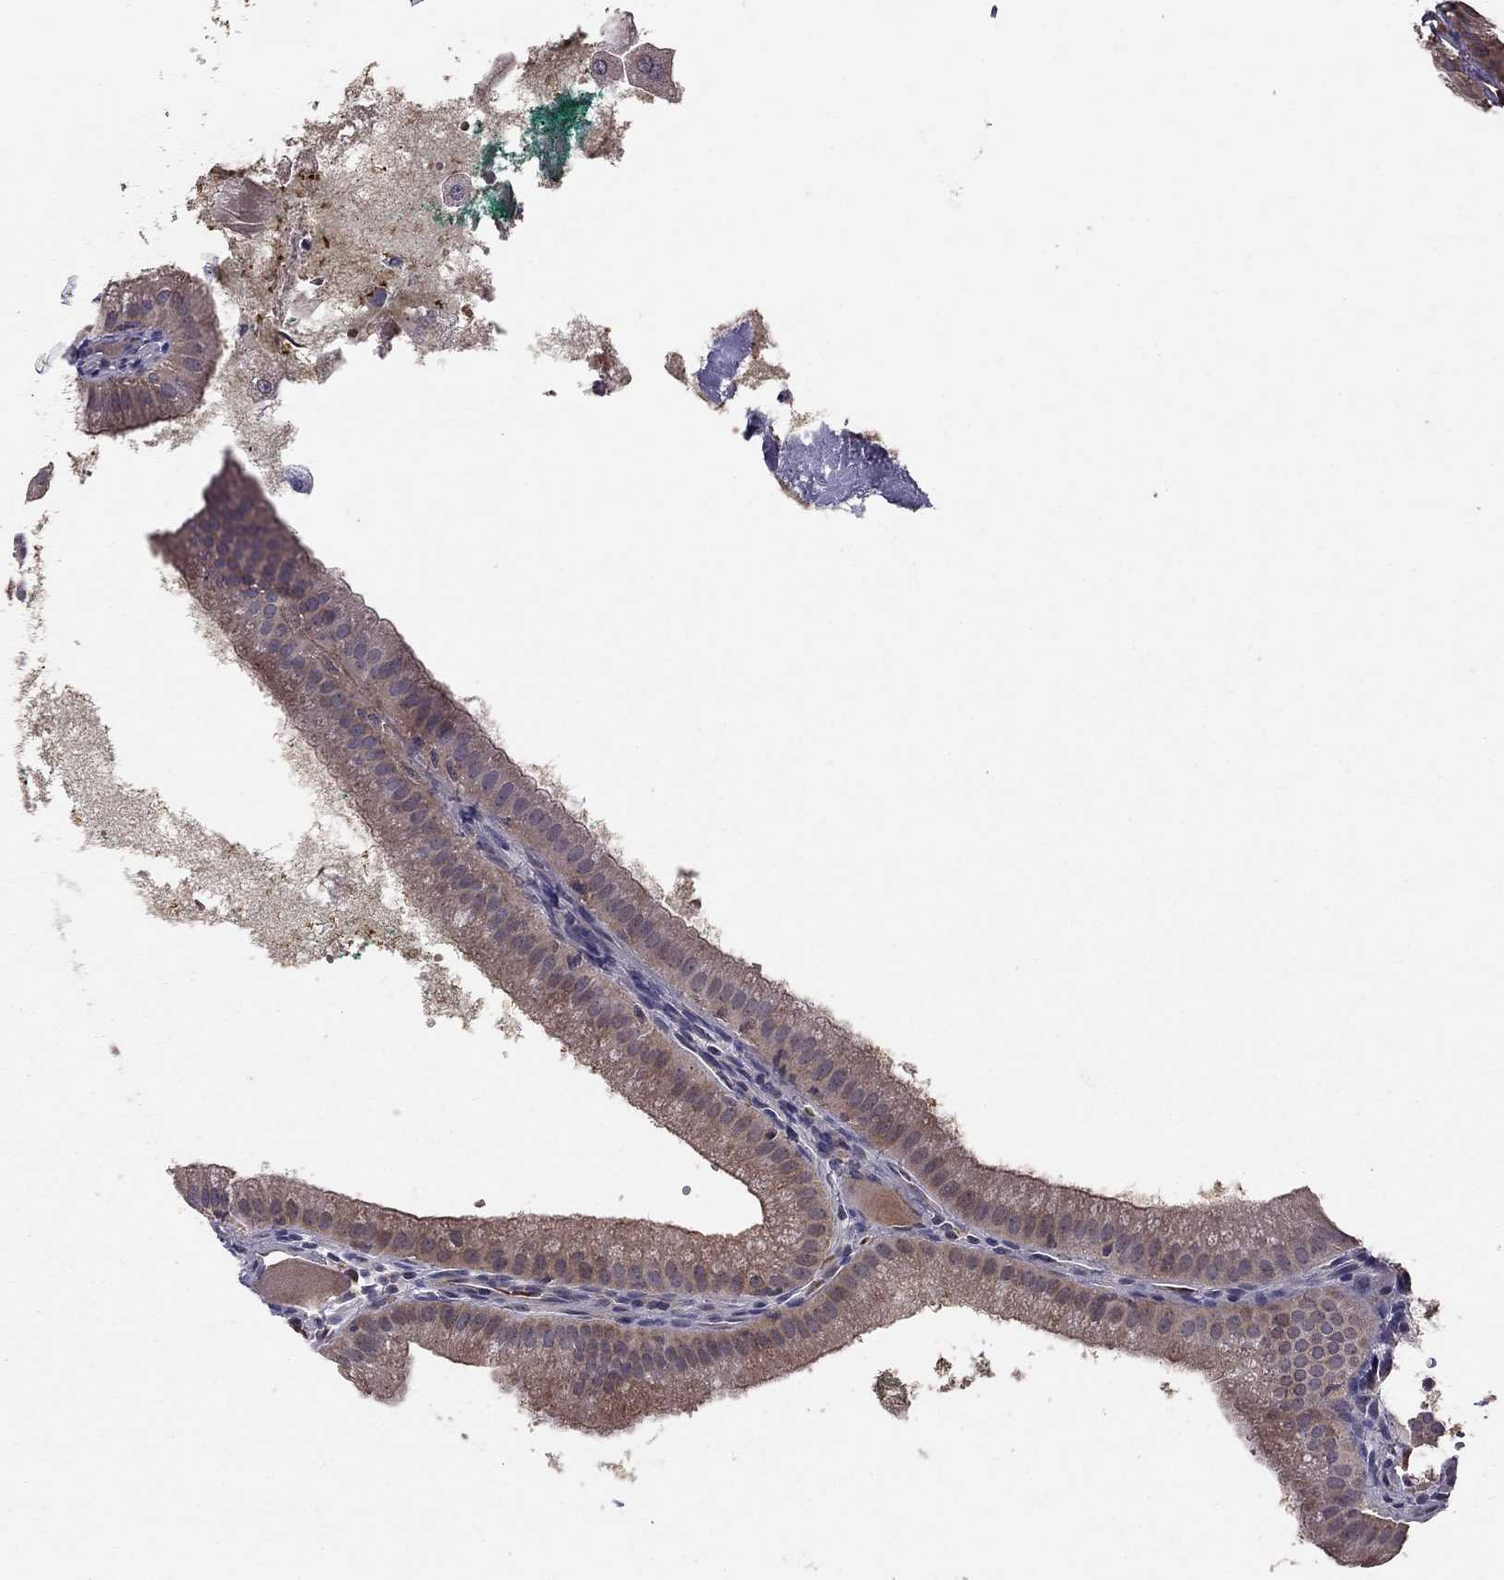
{"staining": {"intensity": "moderate", "quantity": ">75%", "location": "cytoplasmic/membranous"}, "tissue": "gallbladder", "cell_type": "Glandular cells", "image_type": "normal", "snomed": [{"axis": "morphology", "description": "Normal tissue, NOS"}, {"axis": "topography", "description": "Gallbladder"}], "caption": "Immunohistochemistry (DAB (3,3'-diaminobenzidine)) staining of benign human gallbladder reveals moderate cytoplasmic/membranous protein expression in approximately >75% of glandular cells.", "gene": "PIK3CG", "patient": {"sex": "male", "age": 67}}